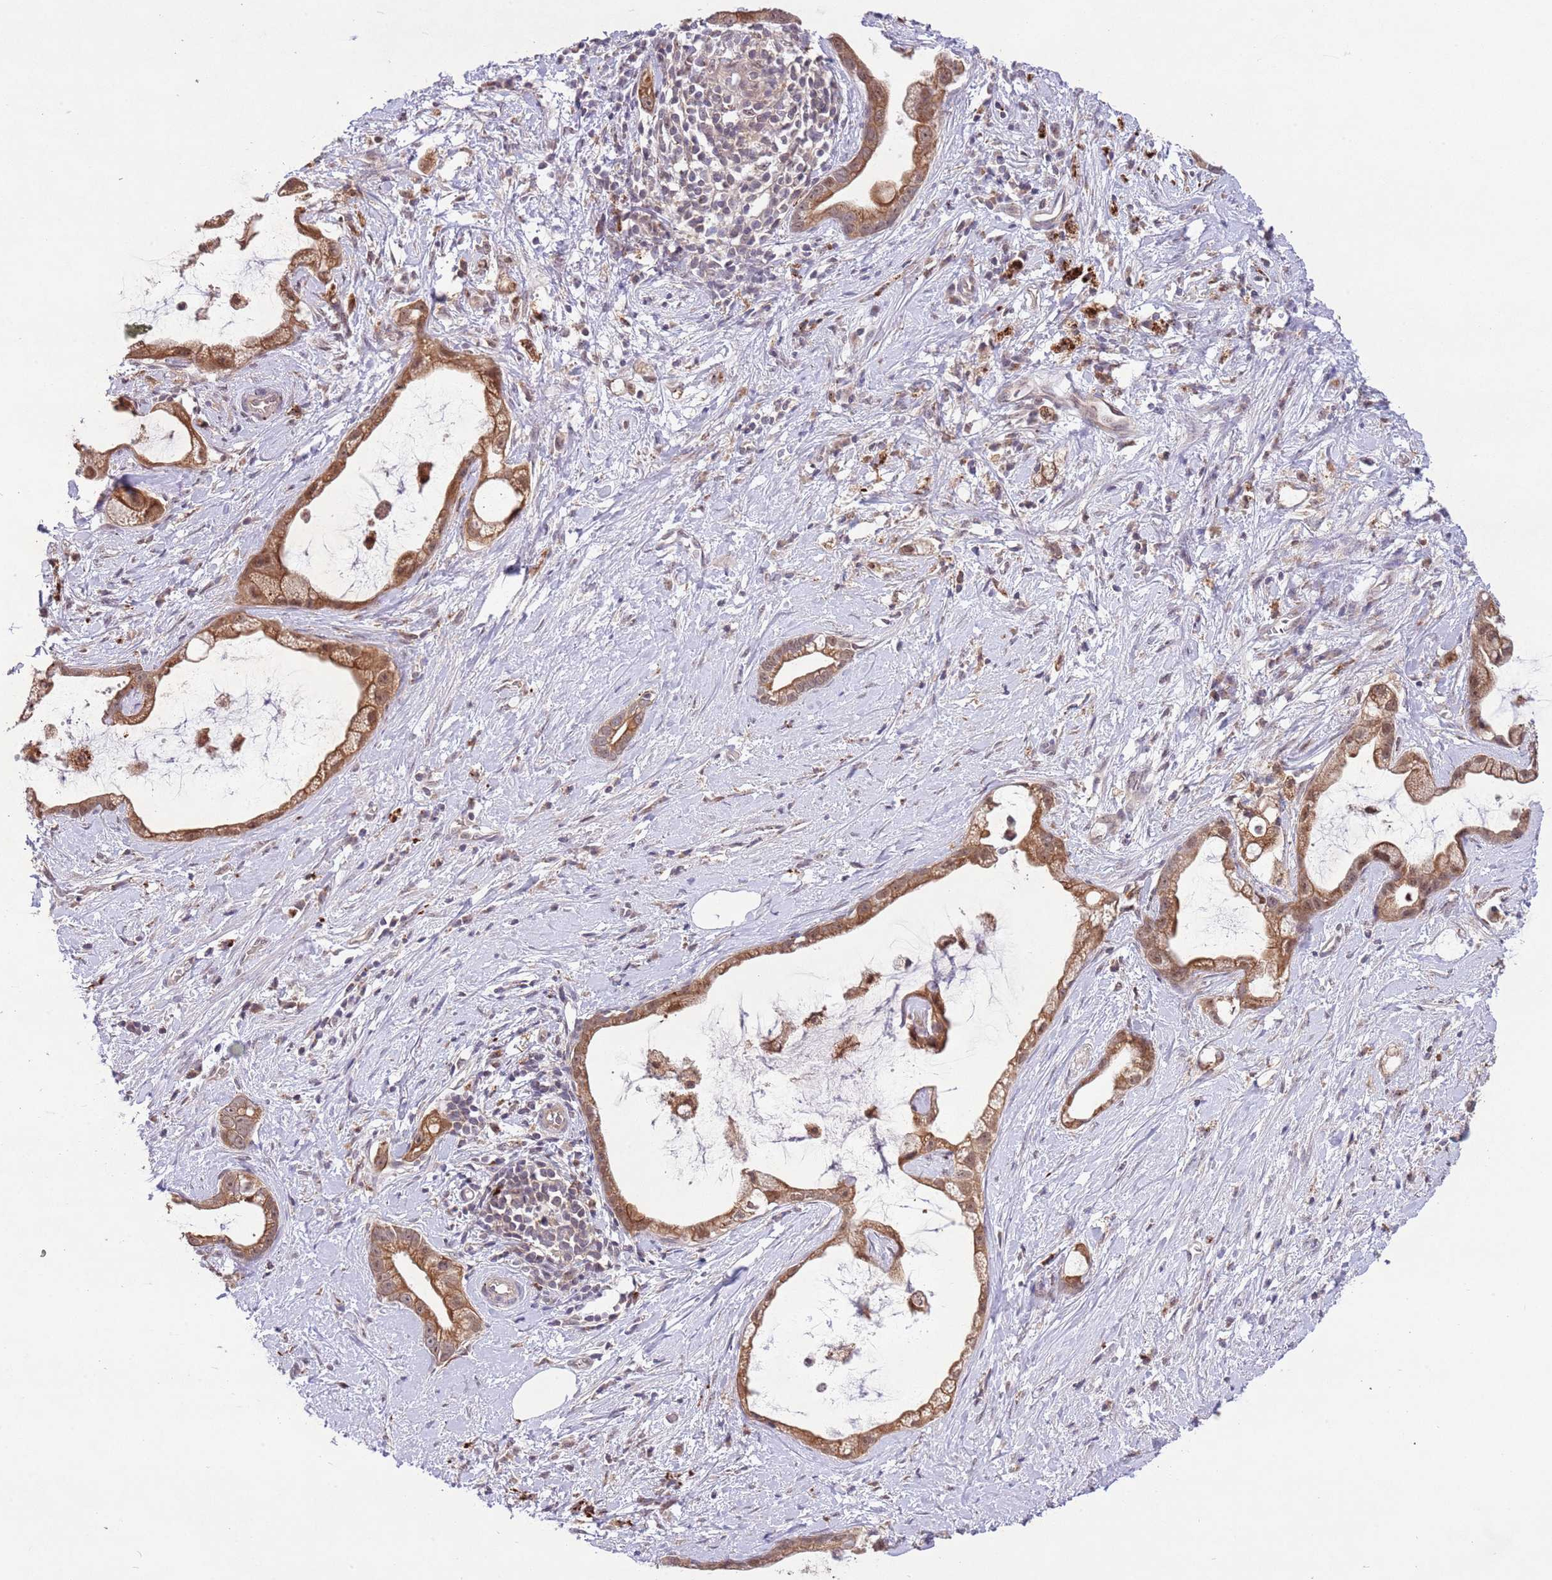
{"staining": {"intensity": "moderate", "quantity": ">75%", "location": "cytoplasmic/membranous,nuclear"}, "tissue": "stomach cancer", "cell_type": "Tumor cells", "image_type": "cancer", "snomed": [{"axis": "morphology", "description": "Adenocarcinoma, NOS"}, {"axis": "topography", "description": "Stomach"}], "caption": "Stomach adenocarcinoma stained with a brown dye reveals moderate cytoplasmic/membranous and nuclear positive expression in about >75% of tumor cells.", "gene": "TRIM27", "patient": {"sex": "male", "age": 55}}